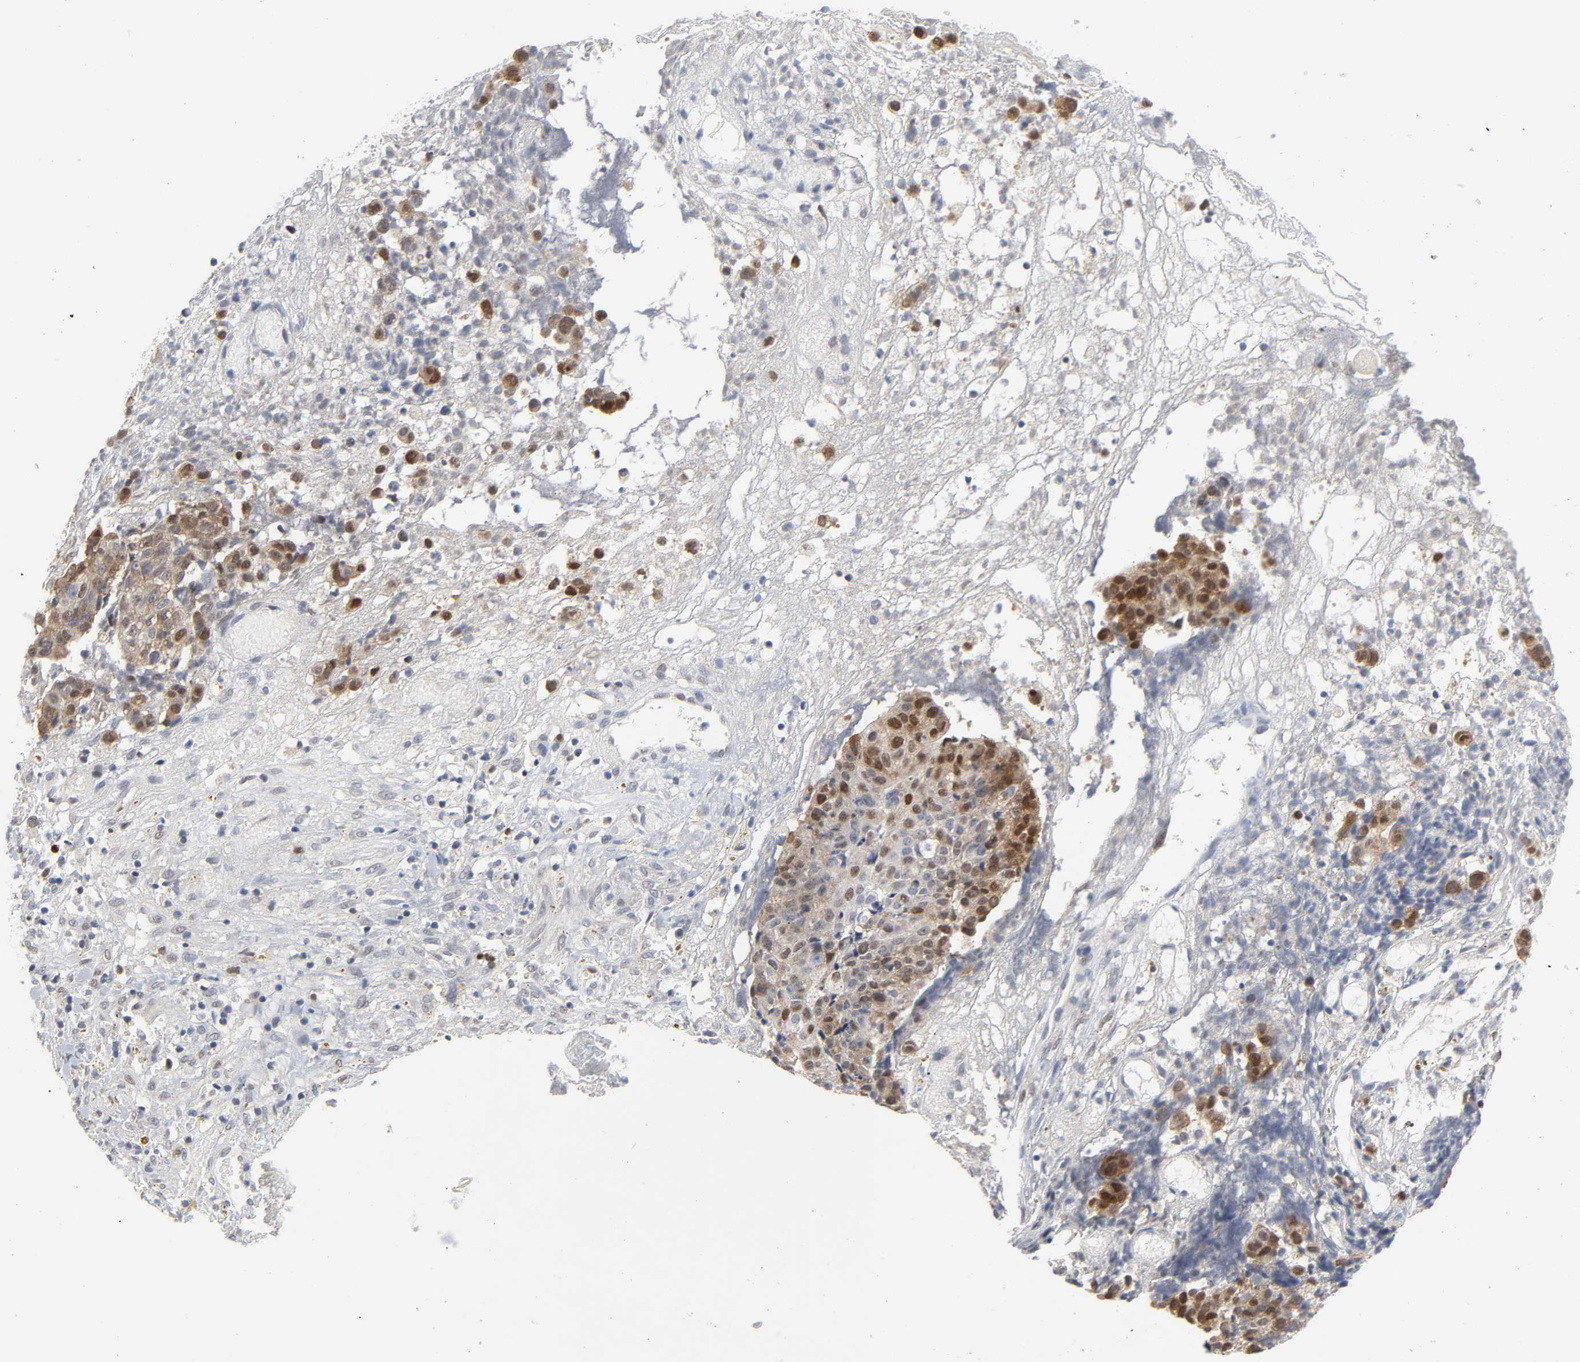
{"staining": {"intensity": "moderate", "quantity": "25%-75%", "location": "cytoplasmic/membranous,nuclear"}, "tissue": "ovarian cancer", "cell_type": "Tumor cells", "image_type": "cancer", "snomed": [{"axis": "morphology", "description": "Carcinoma, endometroid"}, {"axis": "topography", "description": "Ovary"}], "caption": "Tumor cells exhibit medium levels of moderate cytoplasmic/membranous and nuclear positivity in approximately 25%-75% of cells in human ovarian cancer (endometroid carcinoma).", "gene": "WEE1", "patient": {"sex": "female", "age": 42}}